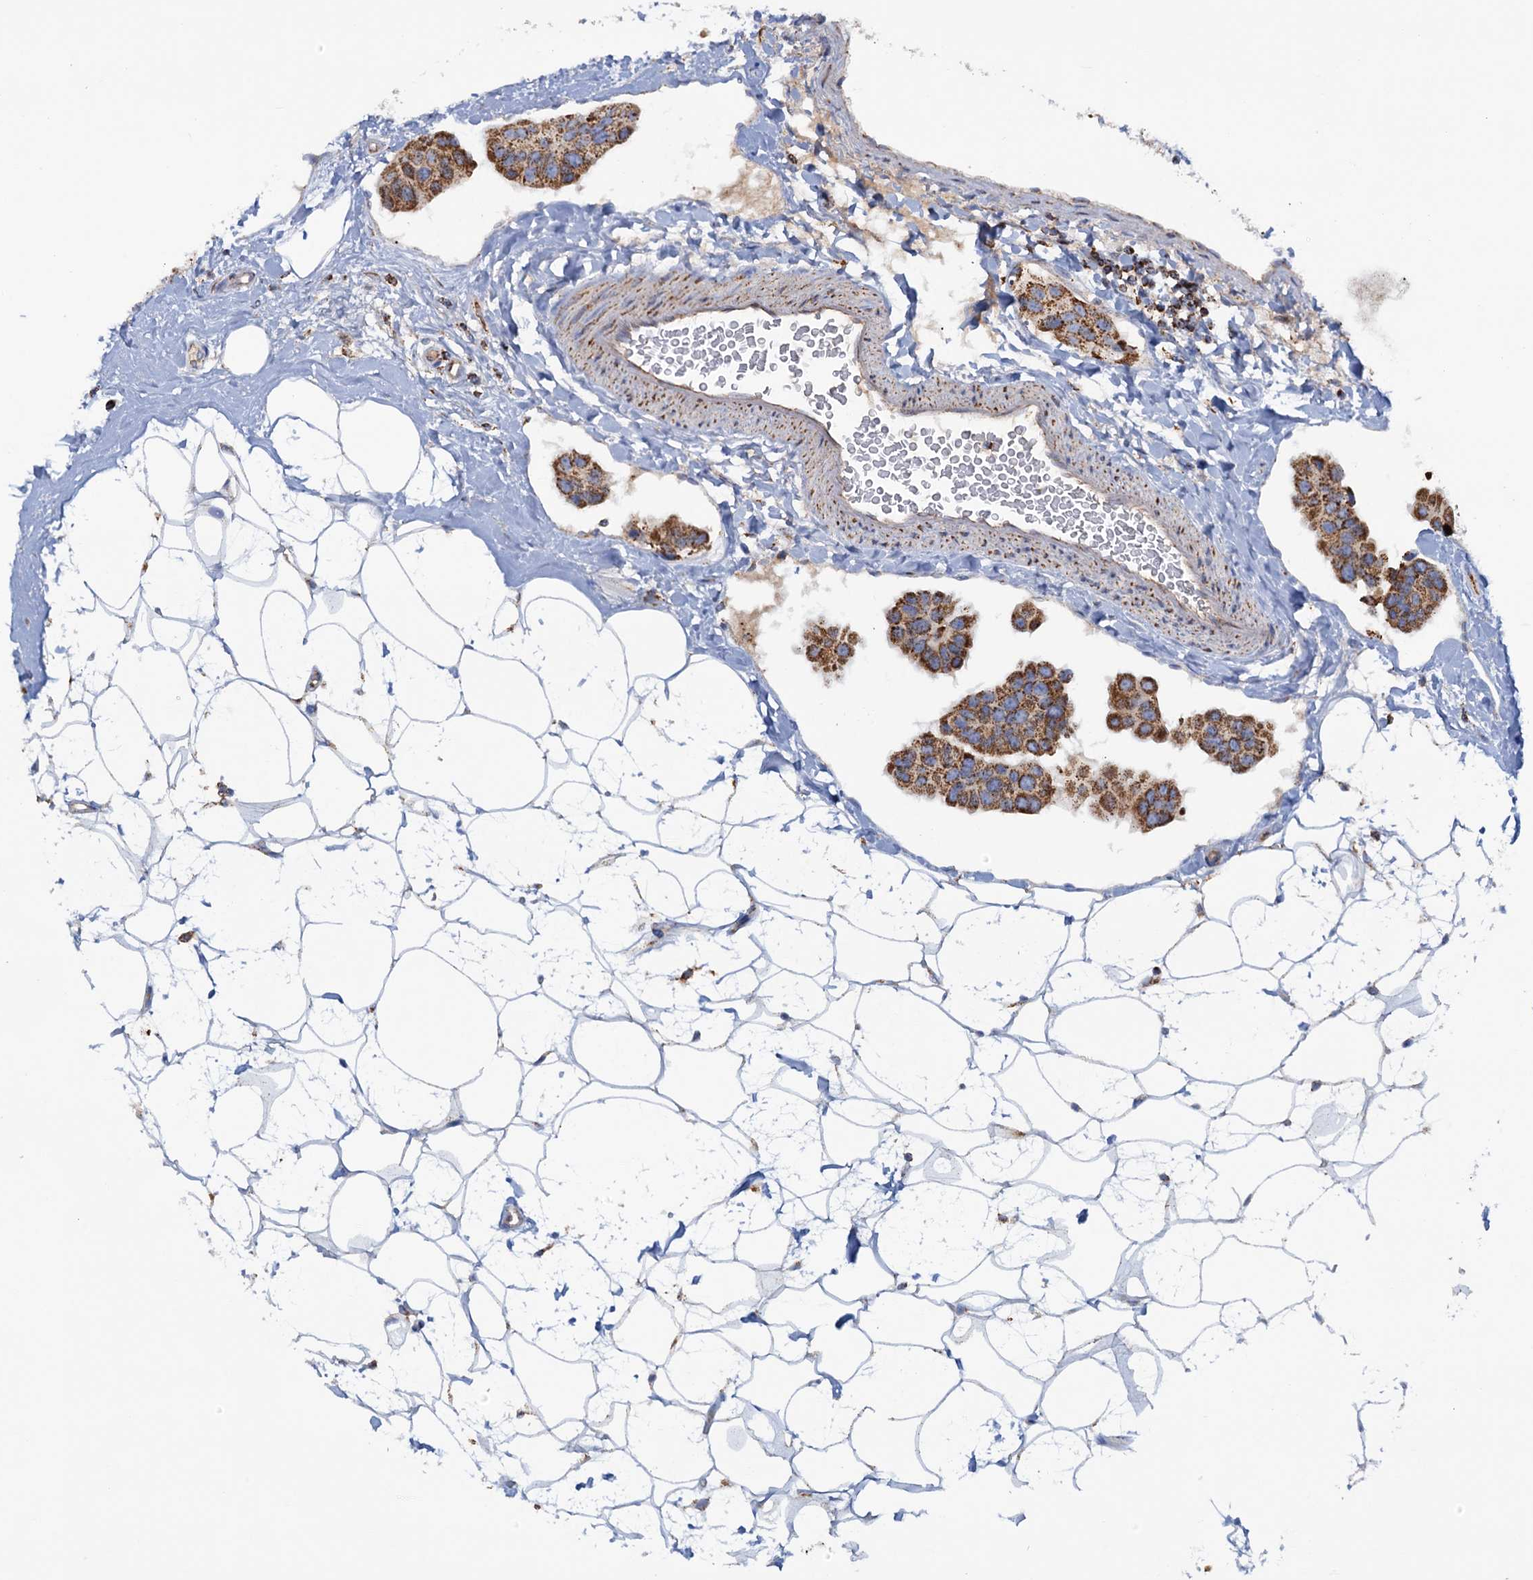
{"staining": {"intensity": "strong", "quantity": ">75%", "location": "cytoplasmic/membranous"}, "tissue": "breast cancer", "cell_type": "Tumor cells", "image_type": "cancer", "snomed": [{"axis": "morphology", "description": "Normal tissue, NOS"}, {"axis": "morphology", "description": "Duct carcinoma"}, {"axis": "topography", "description": "Breast"}], "caption": "Strong cytoplasmic/membranous expression for a protein is identified in about >75% of tumor cells of breast cancer (intraductal carcinoma) using immunohistochemistry.", "gene": "GTPBP3", "patient": {"sex": "female", "age": 39}}